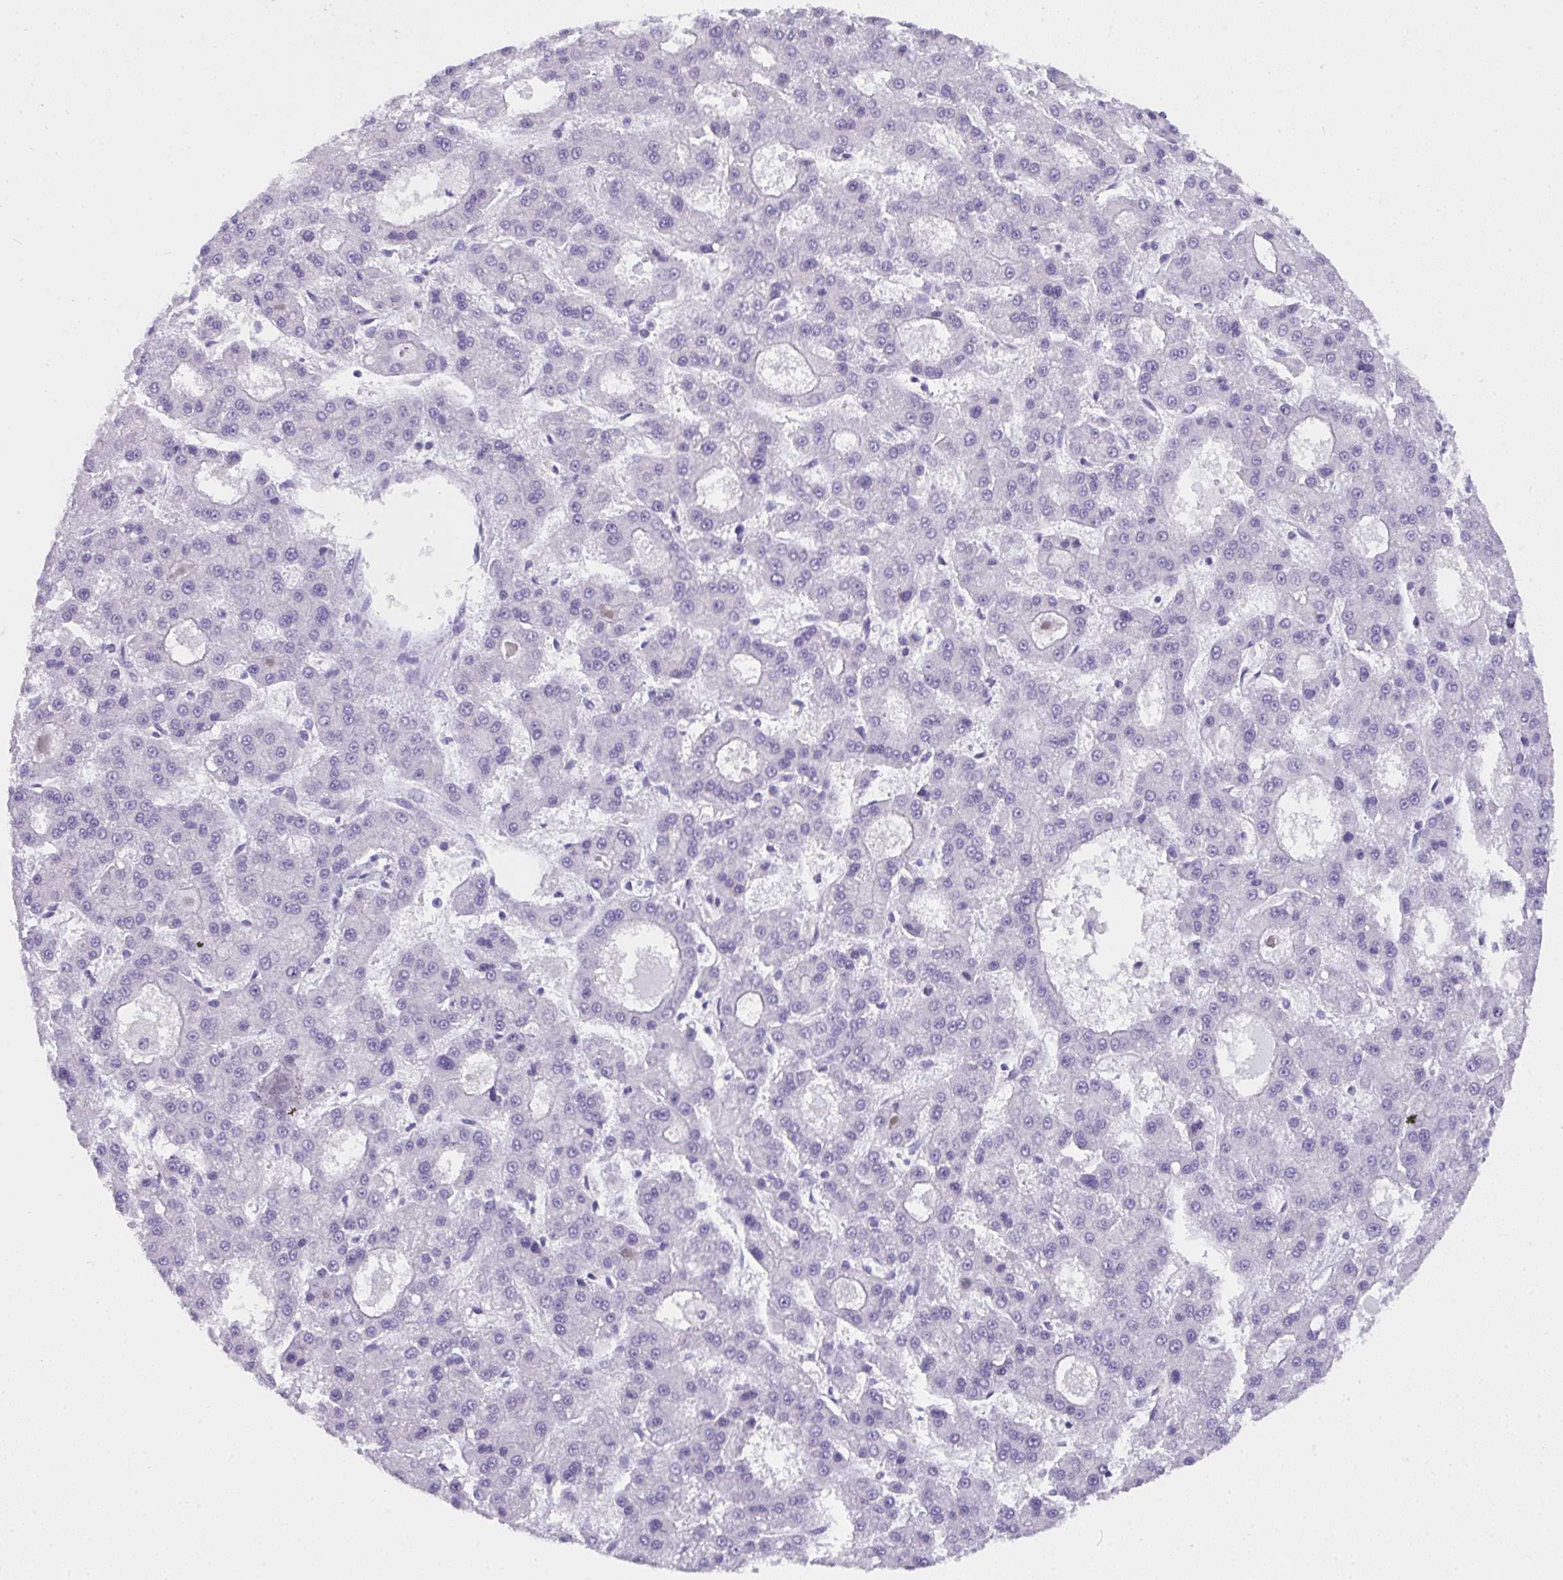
{"staining": {"intensity": "negative", "quantity": "none", "location": "none"}, "tissue": "liver cancer", "cell_type": "Tumor cells", "image_type": "cancer", "snomed": [{"axis": "morphology", "description": "Carcinoma, Hepatocellular, NOS"}, {"axis": "topography", "description": "Liver"}], "caption": "Tumor cells show no significant expression in liver hepatocellular carcinoma. The staining is performed using DAB brown chromogen with nuclei counter-stained in using hematoxylin.", "gene": "CDK13", "patient": {"sex": "male", "age": 70}}